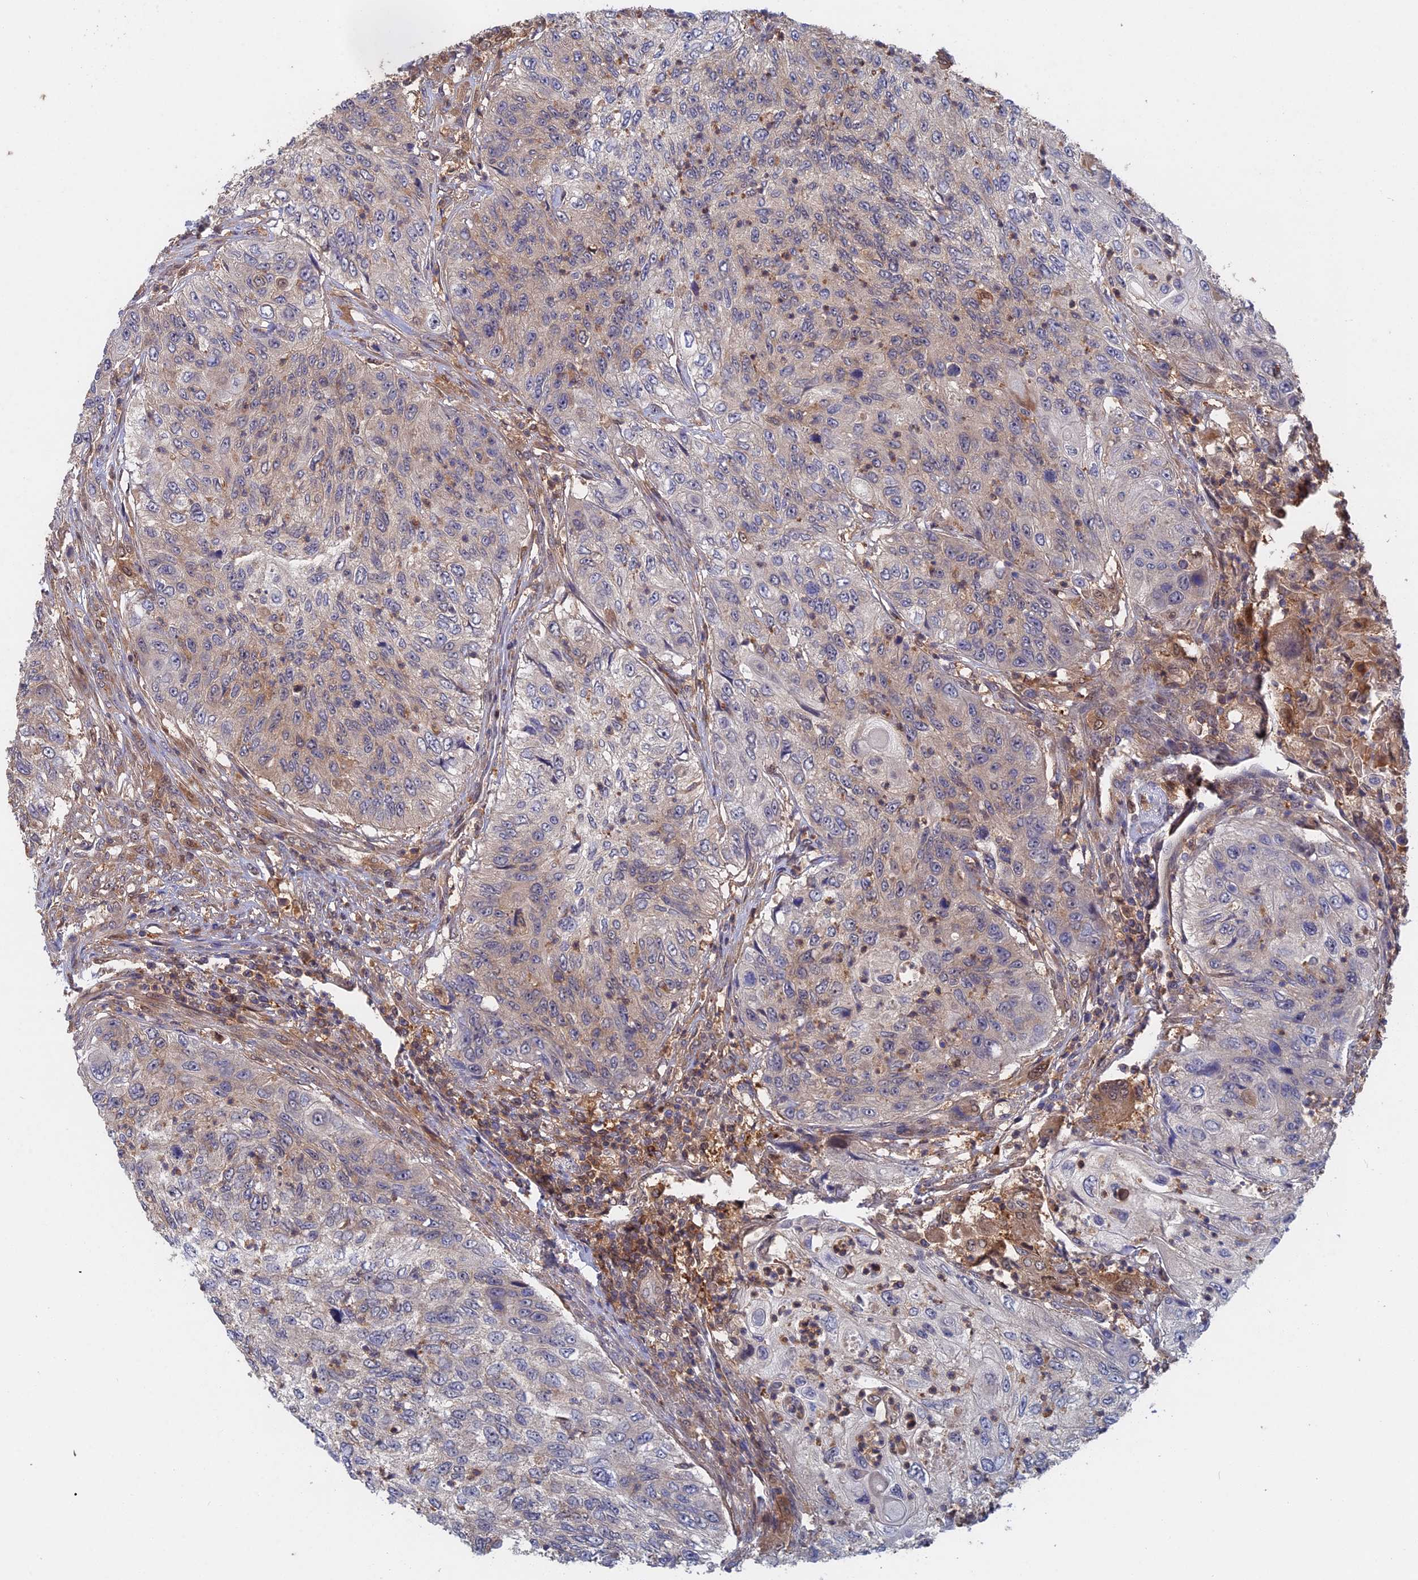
{"staining": {"intensity": "negative", "quantity": "none", "location": "none"}, "tissue": "urothelial cancer", "cell_type": "Tumor cells", "image_type": "cancer", "snomed": [{"axis": "morphology", "description": "Urothelial carcinoma, High grade"}, {"axis": "topography", "description": "Urinary bladder"}], "caption": "Tumor cells show no significant protein staining in high-grade urothelial carcinoma.", "gene": "BLVRA", "patient": {"sex": "female", "age": 60}}